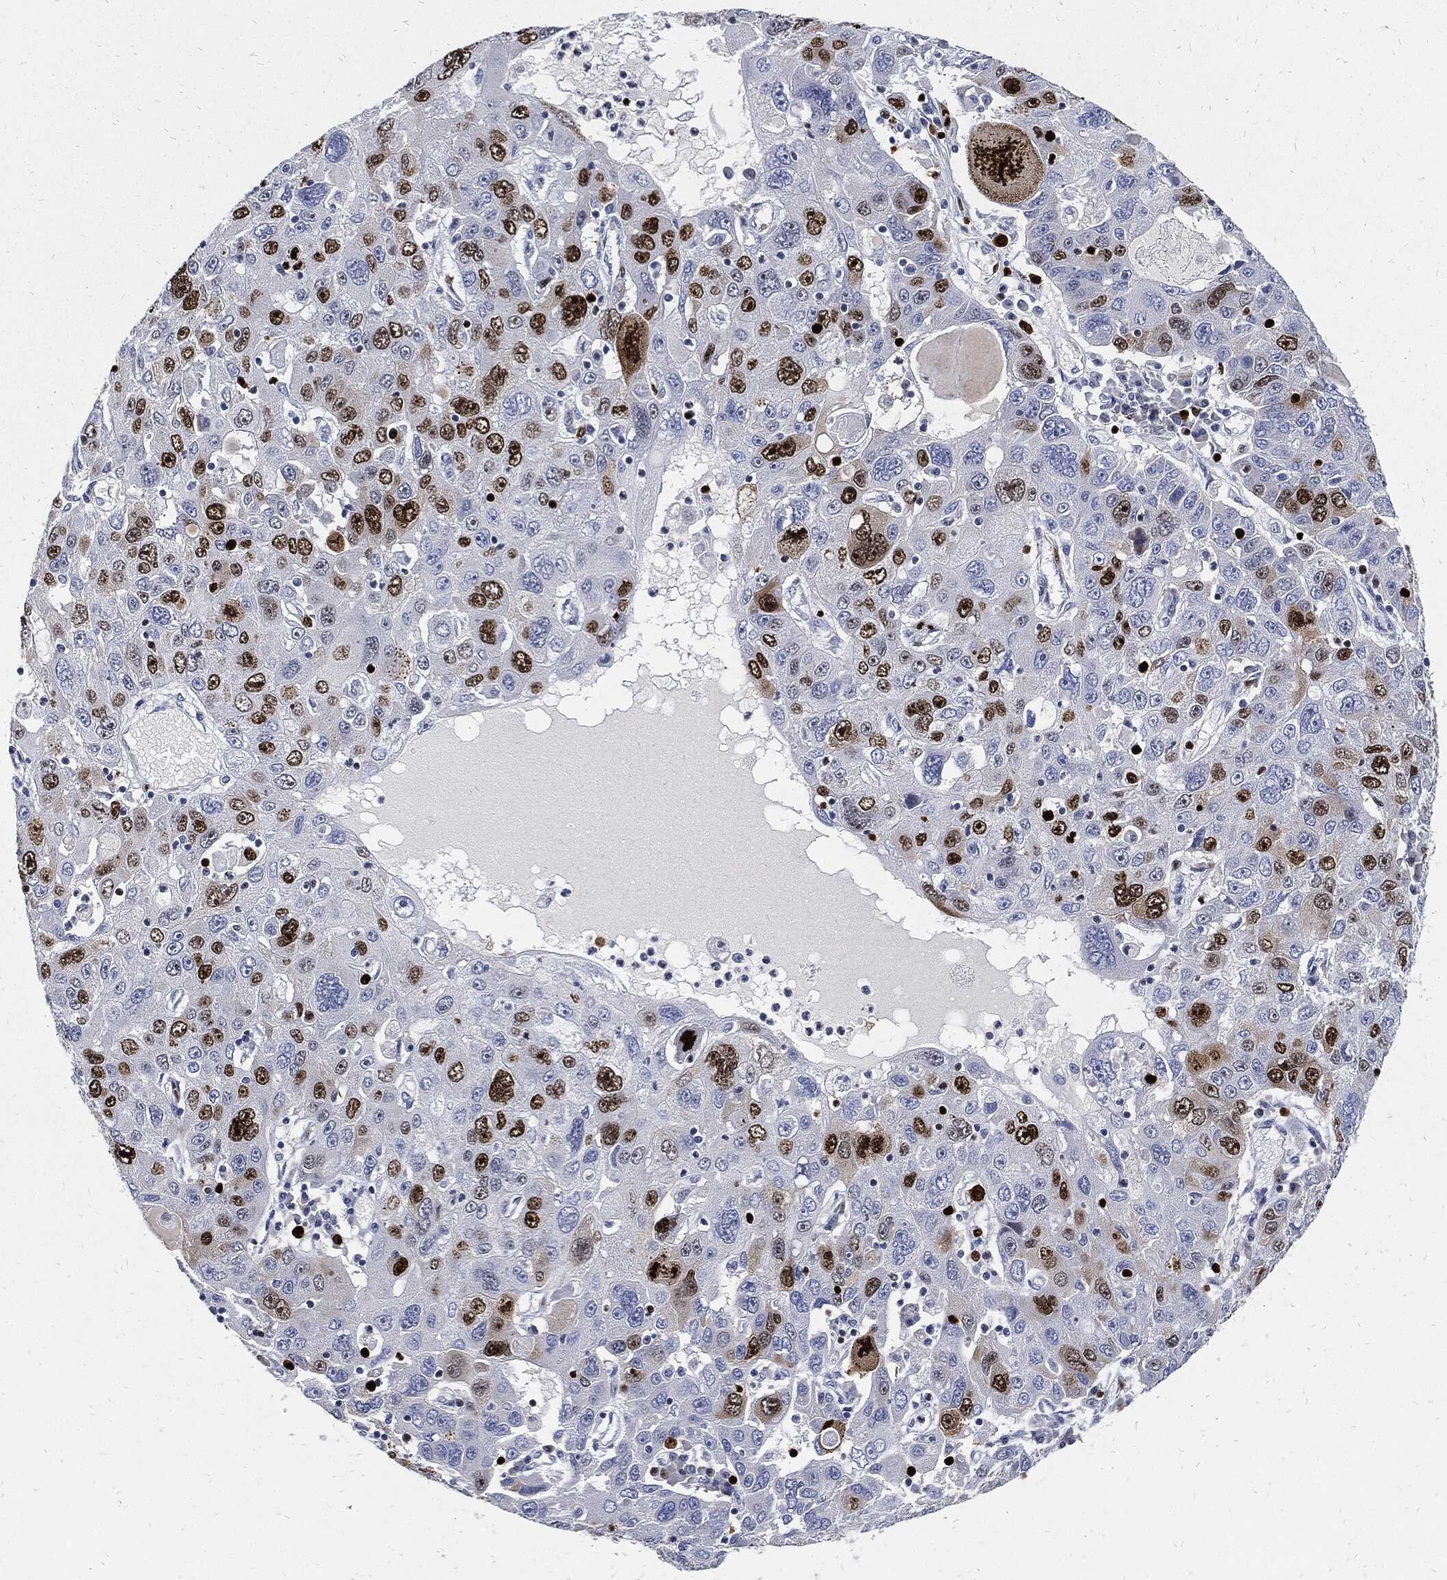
{"staining": {"intensity": "strong", "quantity": "<25%", "location": "nuclear"}, "tissue": "stomach cancer", "cell_type": "Tumor cells", "image_type": "cancer", "snomed": [{"axis": "morphology", "description": "Adenocarcinoma, NOS"}, {"axis": "topography", "description": "Stomach"}], "caption": "Immunohistochemistry micrograph of neoplastic tissue: stomach cancer stained using immunohistochemistry (IHC) shows medium levels of strong protein expression localized specifically in the nuclear of tumor cells, appearing as a nuclear brown color.", "gene": "MKI67", "patient": {"sex": "male", "age": 56}}